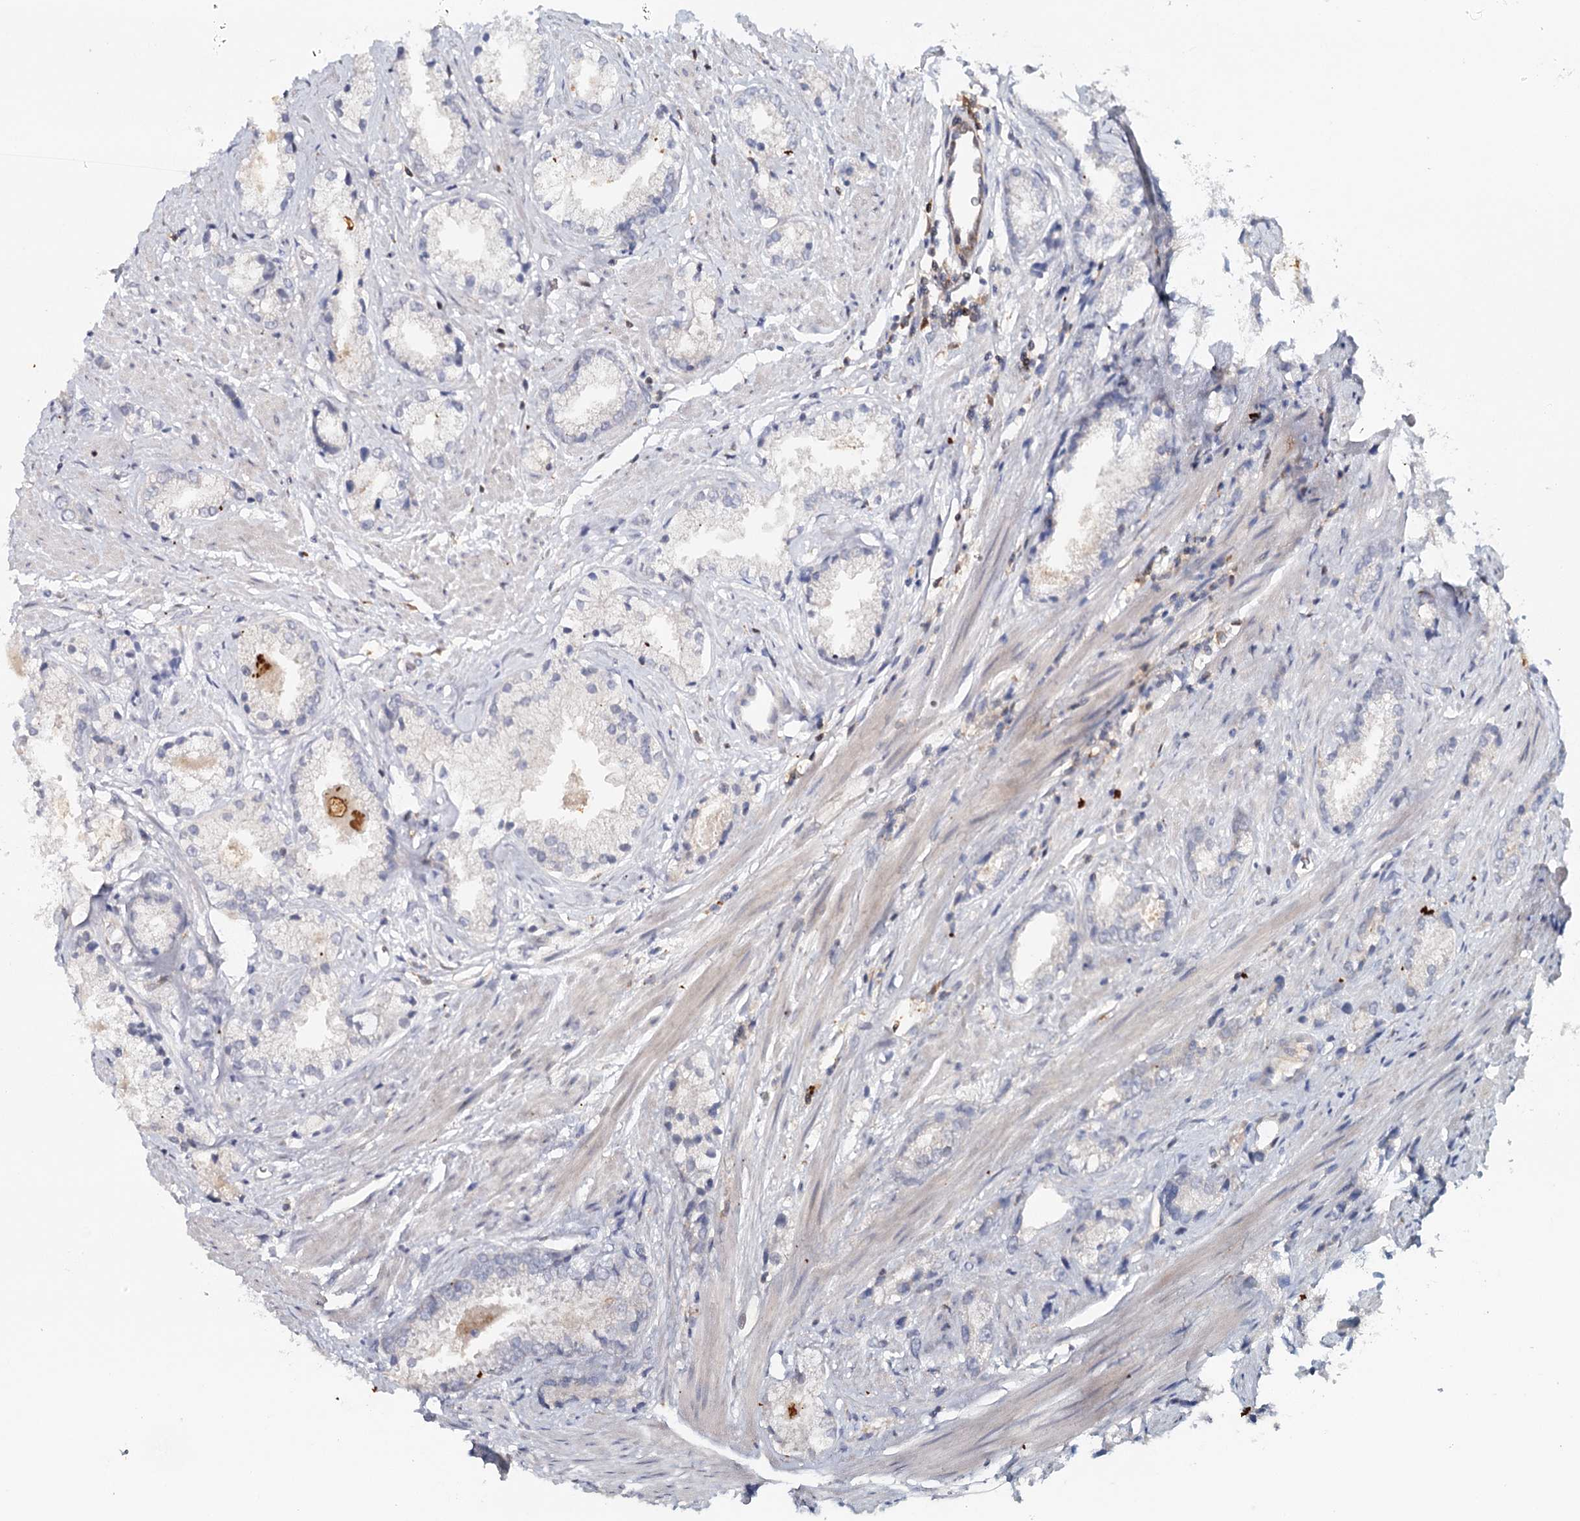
{"staining": {"intensity": "negative", "quantity": "none", "location": "none"}, "tissue": "prostate cancer", "cell_type": "Tumor cells", "image_type": "cancer", "snomed": [{"axis": "morphology", "description": "Adenocarcinoma, High grade"}, {"axis": "topography", "description": "Prostate"}], "caption": "Tumor cells are negative for brown protein staining in prostate high-grade adenocarcinoma.", "gene": "SLC41A2", "patient": {"sex": "male", "age": 66}}